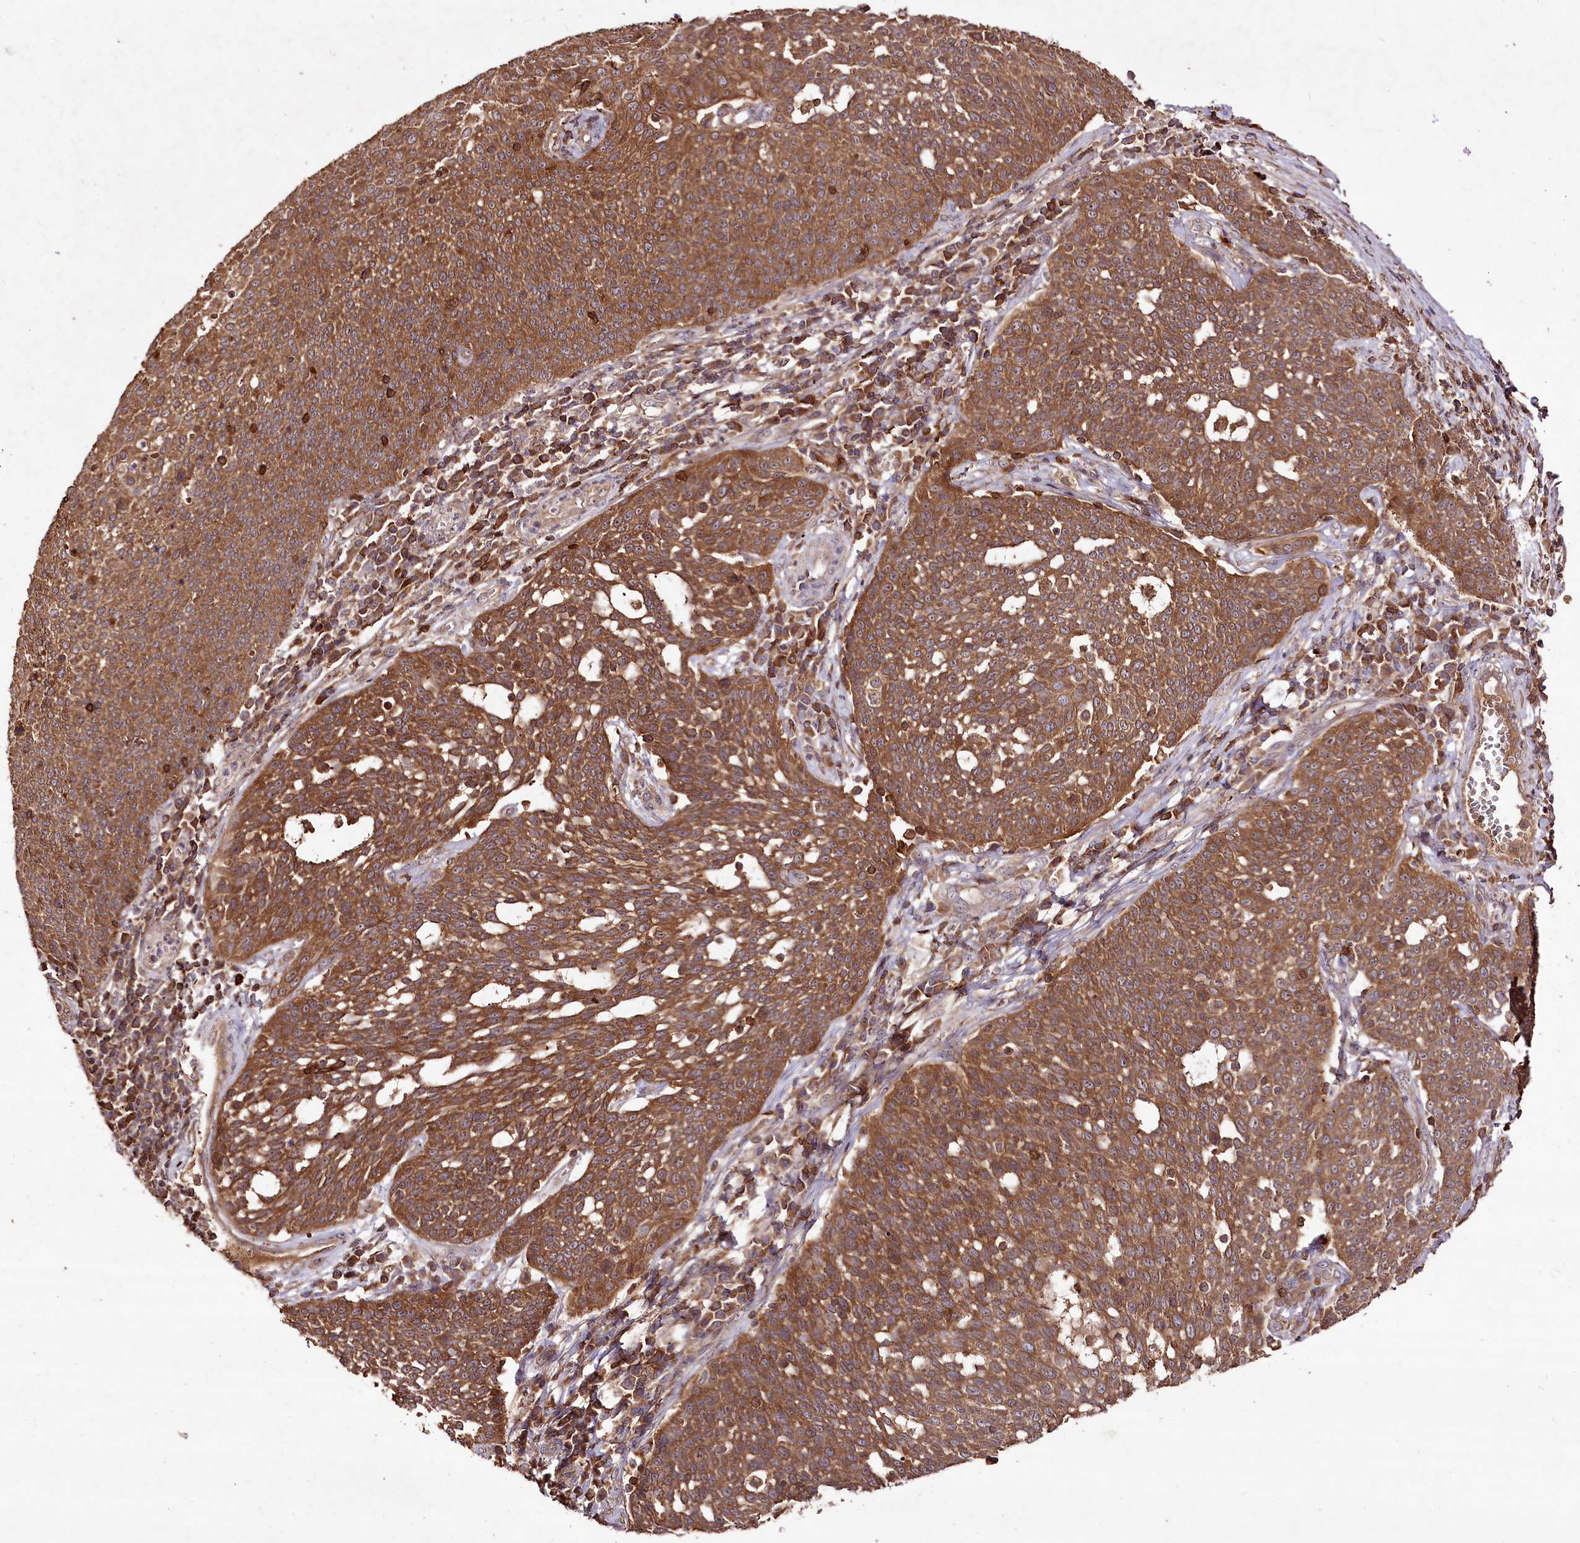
{"staining": {"intensity": "moderate", "quantity": ">75%", "location": "cytoplasmic/membranous"}, "tissue": "cervical cancer", "cell_type": "Tumor cells", "image_type": "cancer", "snomed": [{"axis": "morphology", "description": "Squamous cell carcinoma, NOS"}, {"axis": "topography", "description": "Cervix"}], "caption": "A brown stain shows moderate cytoplasmic/membranous staining of a protein in human cervical squamous cell carcinoma tumor cells.", "gene": "FAM53B", "patient": {"sex": "female", "age": 34}}